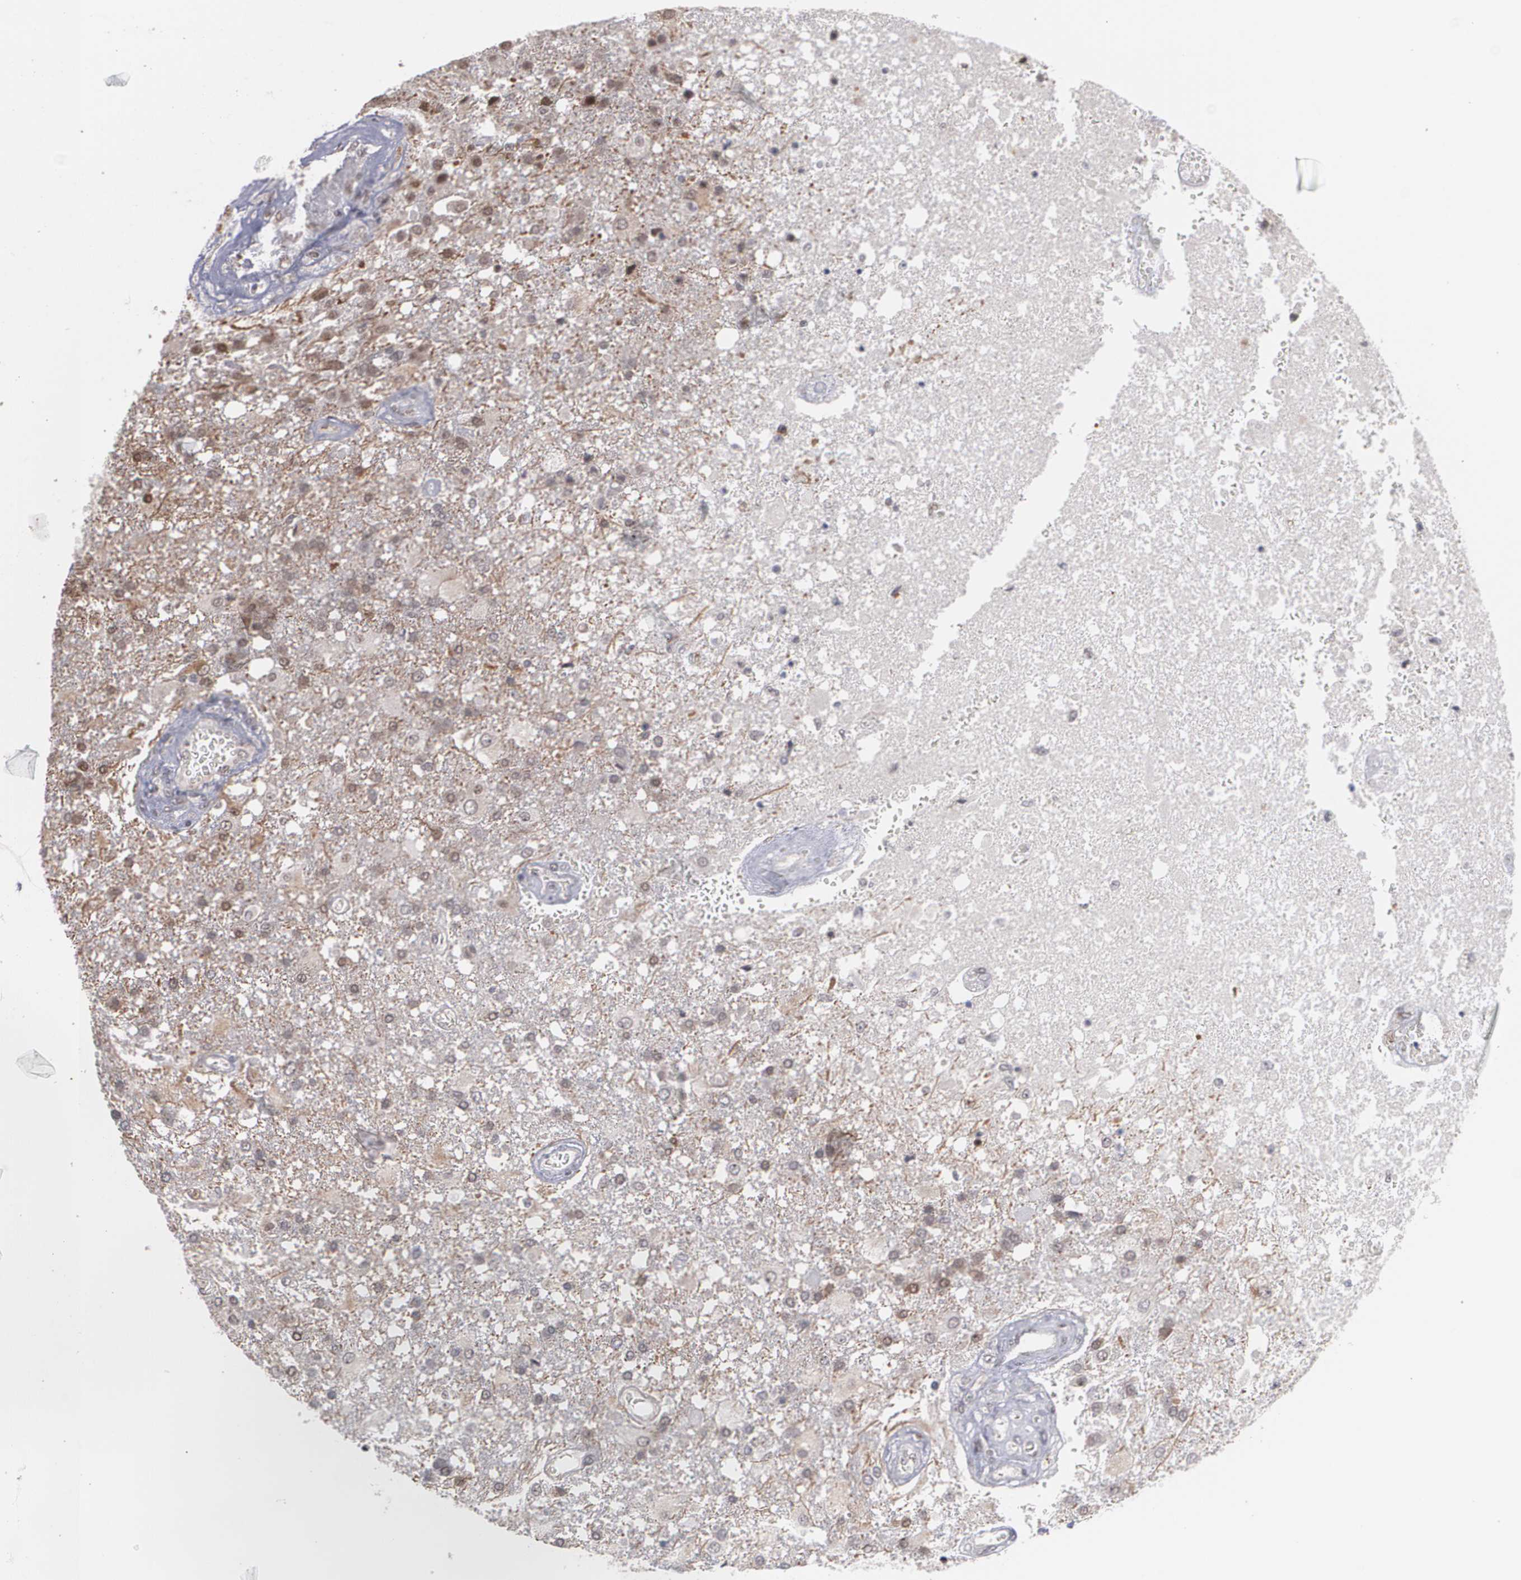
{"staining": {"intensity": "moderate", "quantity": "25%-75%", "location": "nuclear"}, "tissue": "glioma", "cell_type": "Tumor cells", "image_type": "cancer", "snomed": [{"axis": "morphology", "description": "Glioma, malignant, High grade"}, {"axis": "topography", "description": "Cerebral cortex"}], "caption": "This image displays IHC staining of glioma, with medium moderate nuclear expression in about 25%-75% of tumor cells.", "gene": "ZNF75A", "patient": {"sex": "male", "age": 79}}